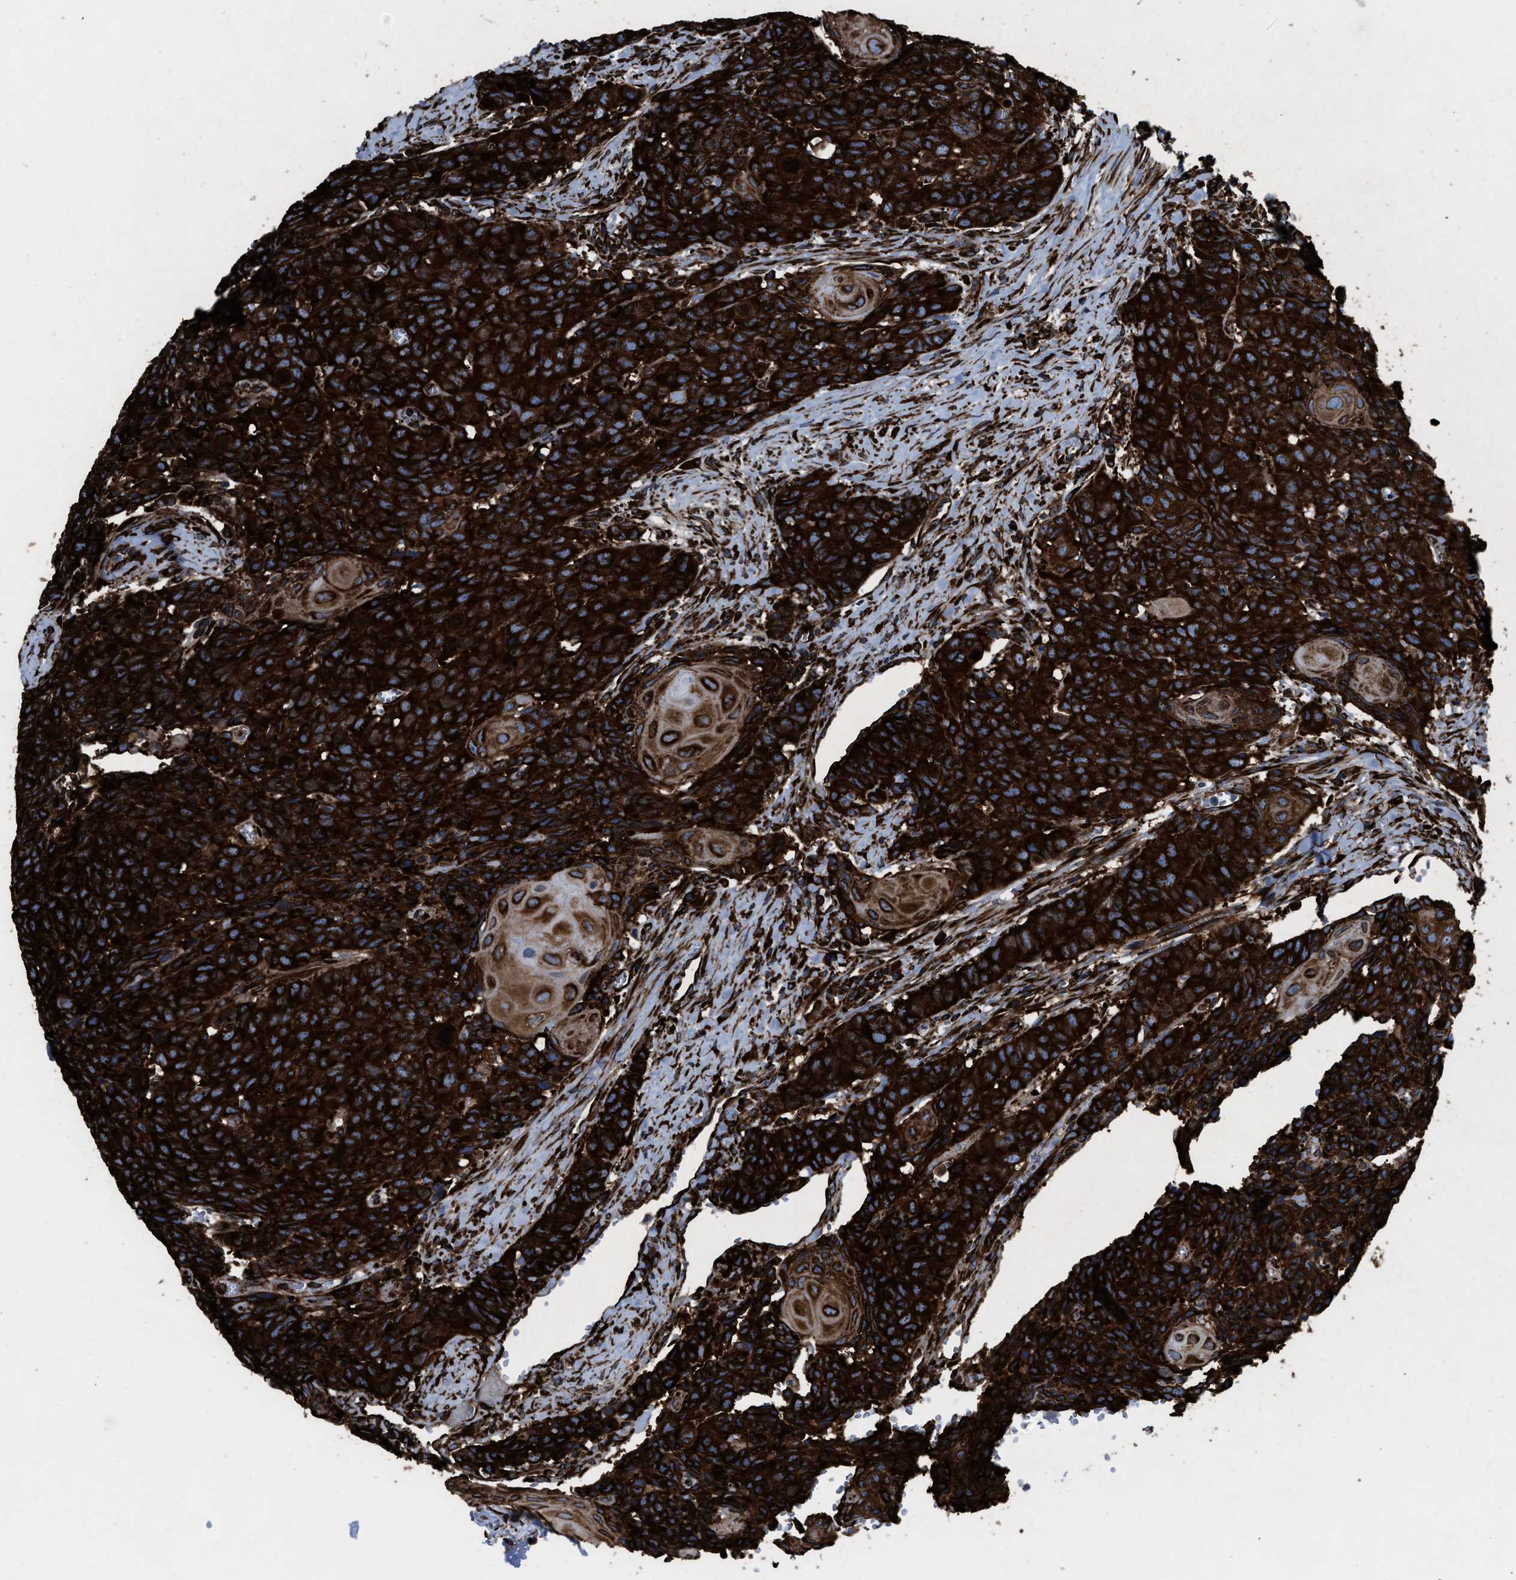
{"staining": {"intensity": "strong", "quantity": ">75%", "location": "cytoplasmic/membranous"}, "tissue": "head and neck cancer", "cell_type": "Tumor cells", "image_type": "cancer", "snomed": [{"axis": "morphology", "description": "Squamous cell carcinoma, NOS"}, {"axis": "topography", "description": "Head-Neck"}], "caption": "Protein expression analysis of head and neck cancer demonstrates strong cytoplasmic/membranous positivity in approximately >75% of tumor cells.", "gene": "CAPRIN1", "patient": {"sex": "male", "age": 66}}